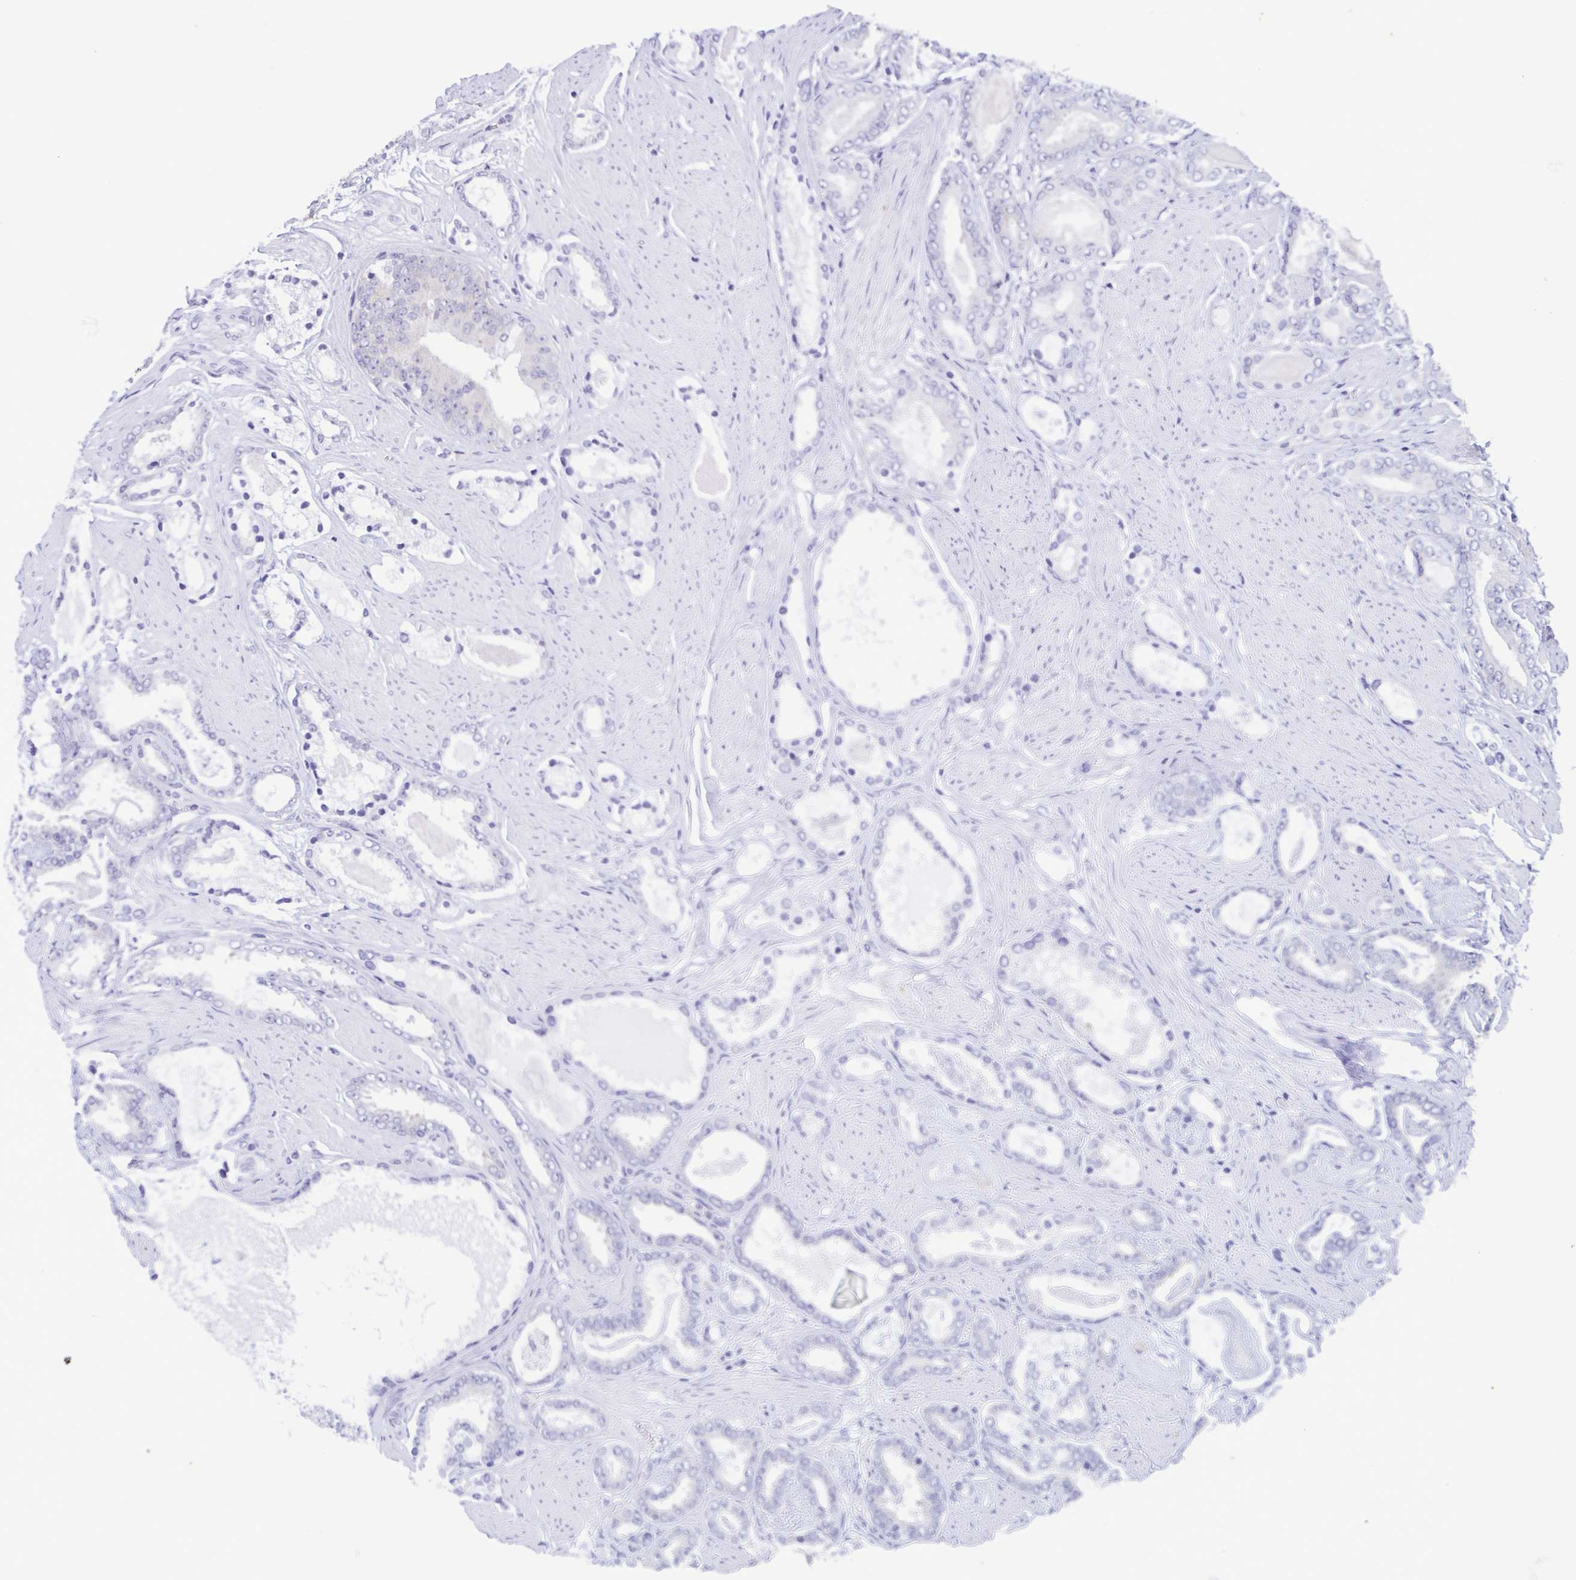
{"staining": {"intensity": "negative", "quantity": "none", "location": "none"}, "tissue": "prostate cancer", "cell_type": "Tumor cells", "image_type": "cancer", "snomed": [{"axis": "morphology", "description": "Adenocarcinoma, High grade"}, {"axis": "topography", "description": "Prostate"}], "caption": "The immunohistochemistry (IHC) image has no significant expression in tumor cells of high-grade adenocarcinoma (prostate) tissue. (Brightfield microscopy of DAB (3,3'-diaminobenzidine) immunohistochemistry at high magnification).", "gene": "TNNI3", "patient": {"sex": "male", "age": 63}}